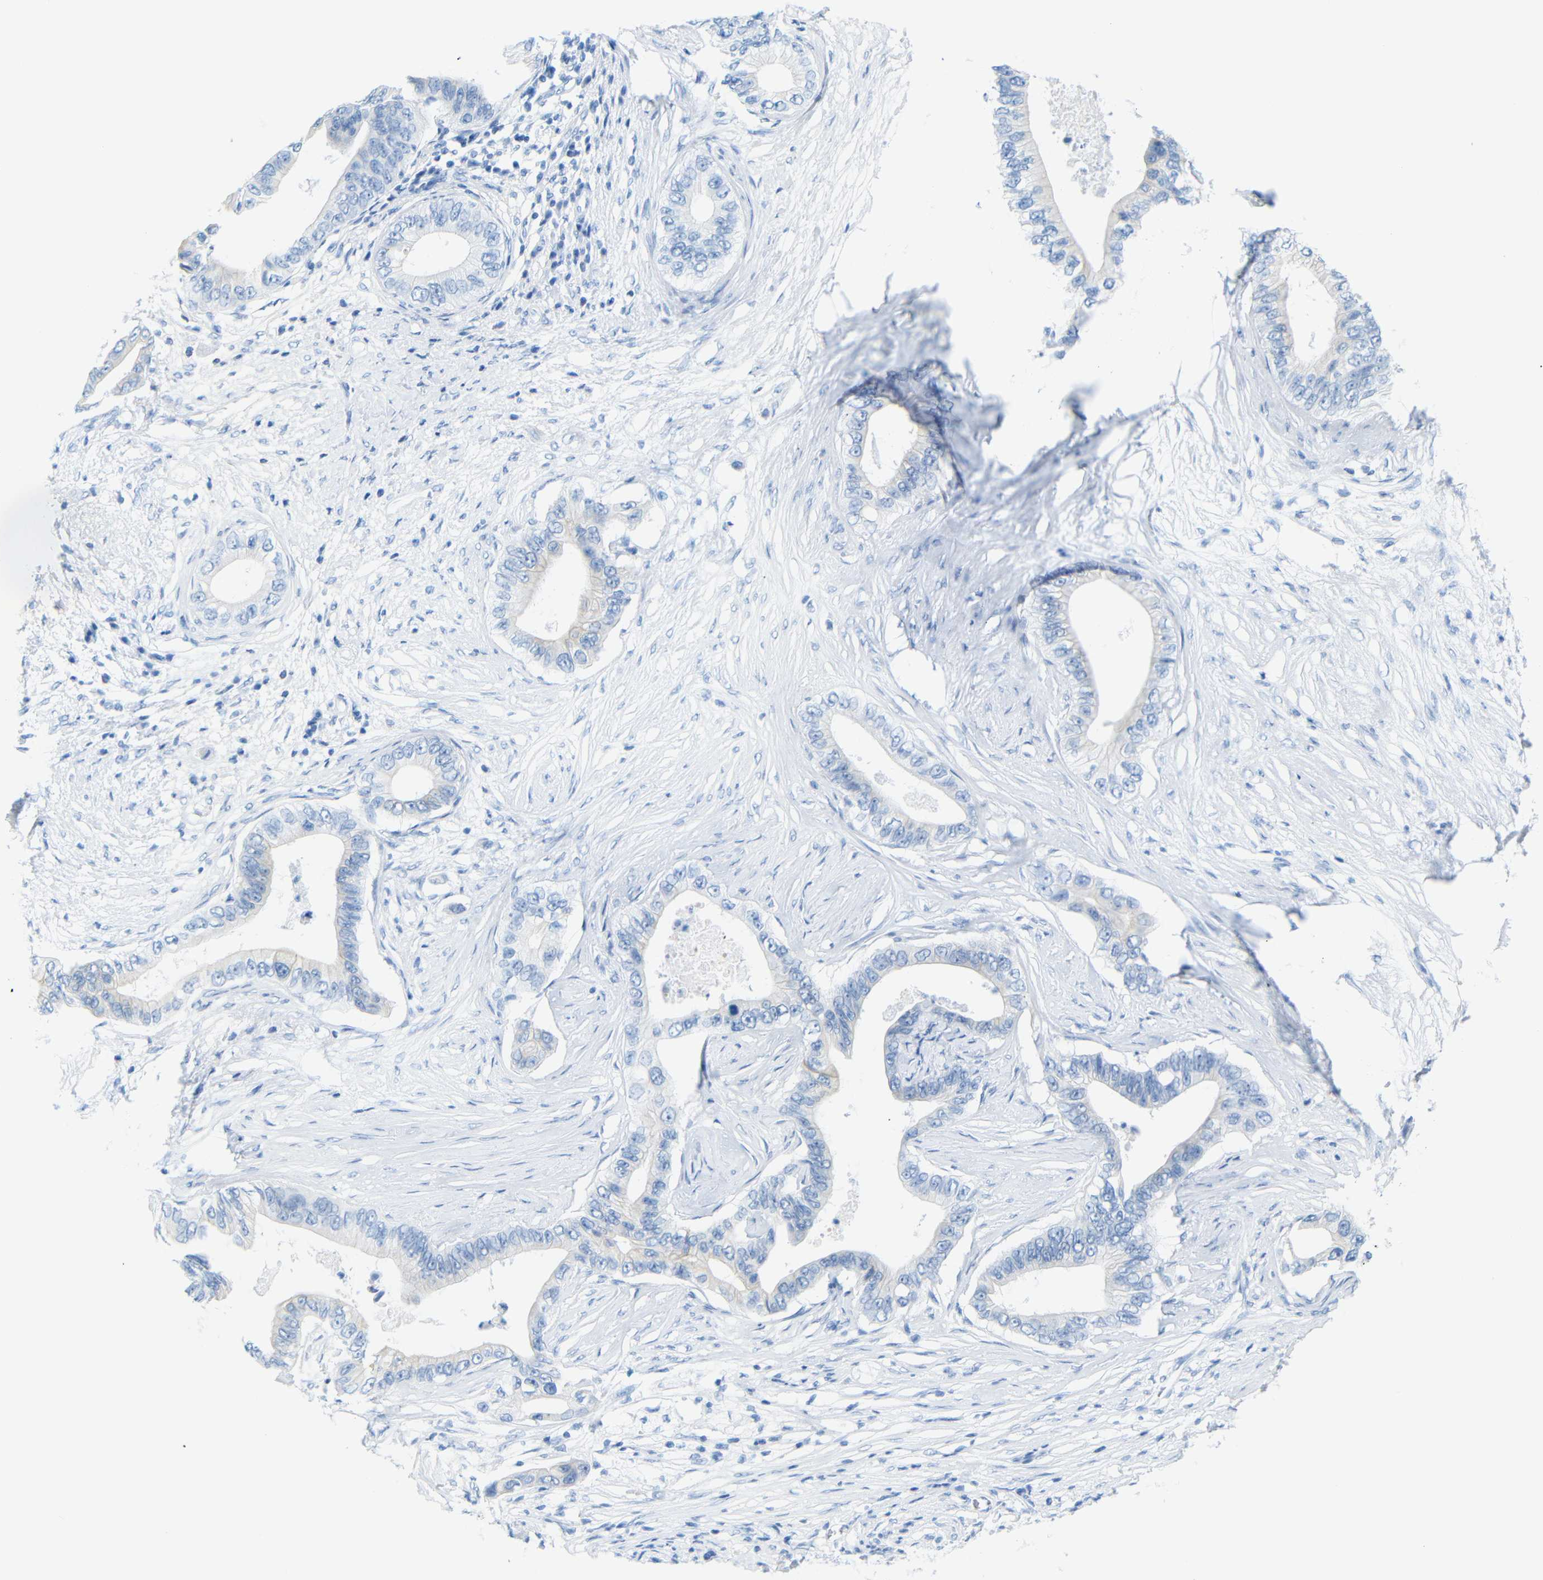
{"staining": {"intensity": "weak", "quantity": "<25%", "location": "cytoplasmic/membranous"}, "tissue": "pancreatic cancer", "cell_type": "Tumor cells", "image_type": "cancer", "snomed": [{"axis": "morphology", "description": "Adenocarcinoma, NOS"}, {"axis": "topography", "description": "Pancreas"}], "caption": "Immunohistochemical staining of adenocarcinoma (pancreatic) displays no significant expression in tumor cells.", "gene": "DYNAP", "patient": {"sex": "male", "age": 77}}